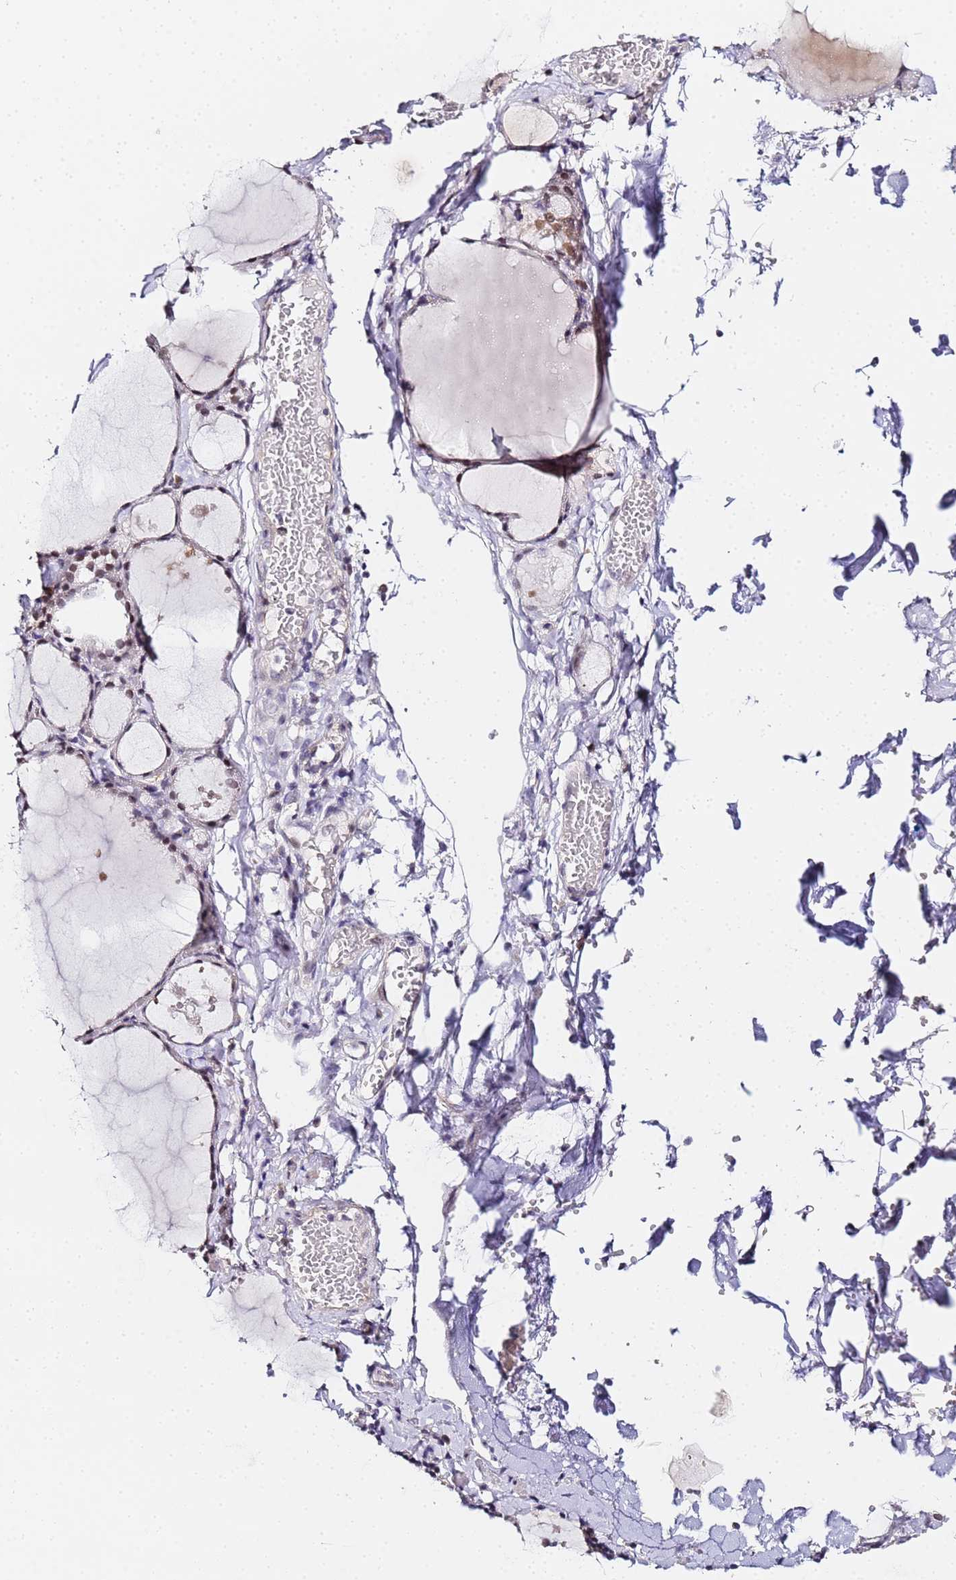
{"staining": {"intensity": "weak", "quantity": "<25%", "location": "nuclear"}, "tissue": "thyroid gland", "cell_type": "Glandular cells", "image_type": "normal", "snomed": [{"axis": "morphology", "description": "Normal tissue, NOS"}, {"axis": "topography", "description": "Thyroid gland"}], "caption": "Normal thyroid gland was stained to show a protein in brown. There is no significant expression in glandular cells. Nuclei are stained in blue.", "gene": "LSM3", "patient": {"sex": "male", "age": 56}}